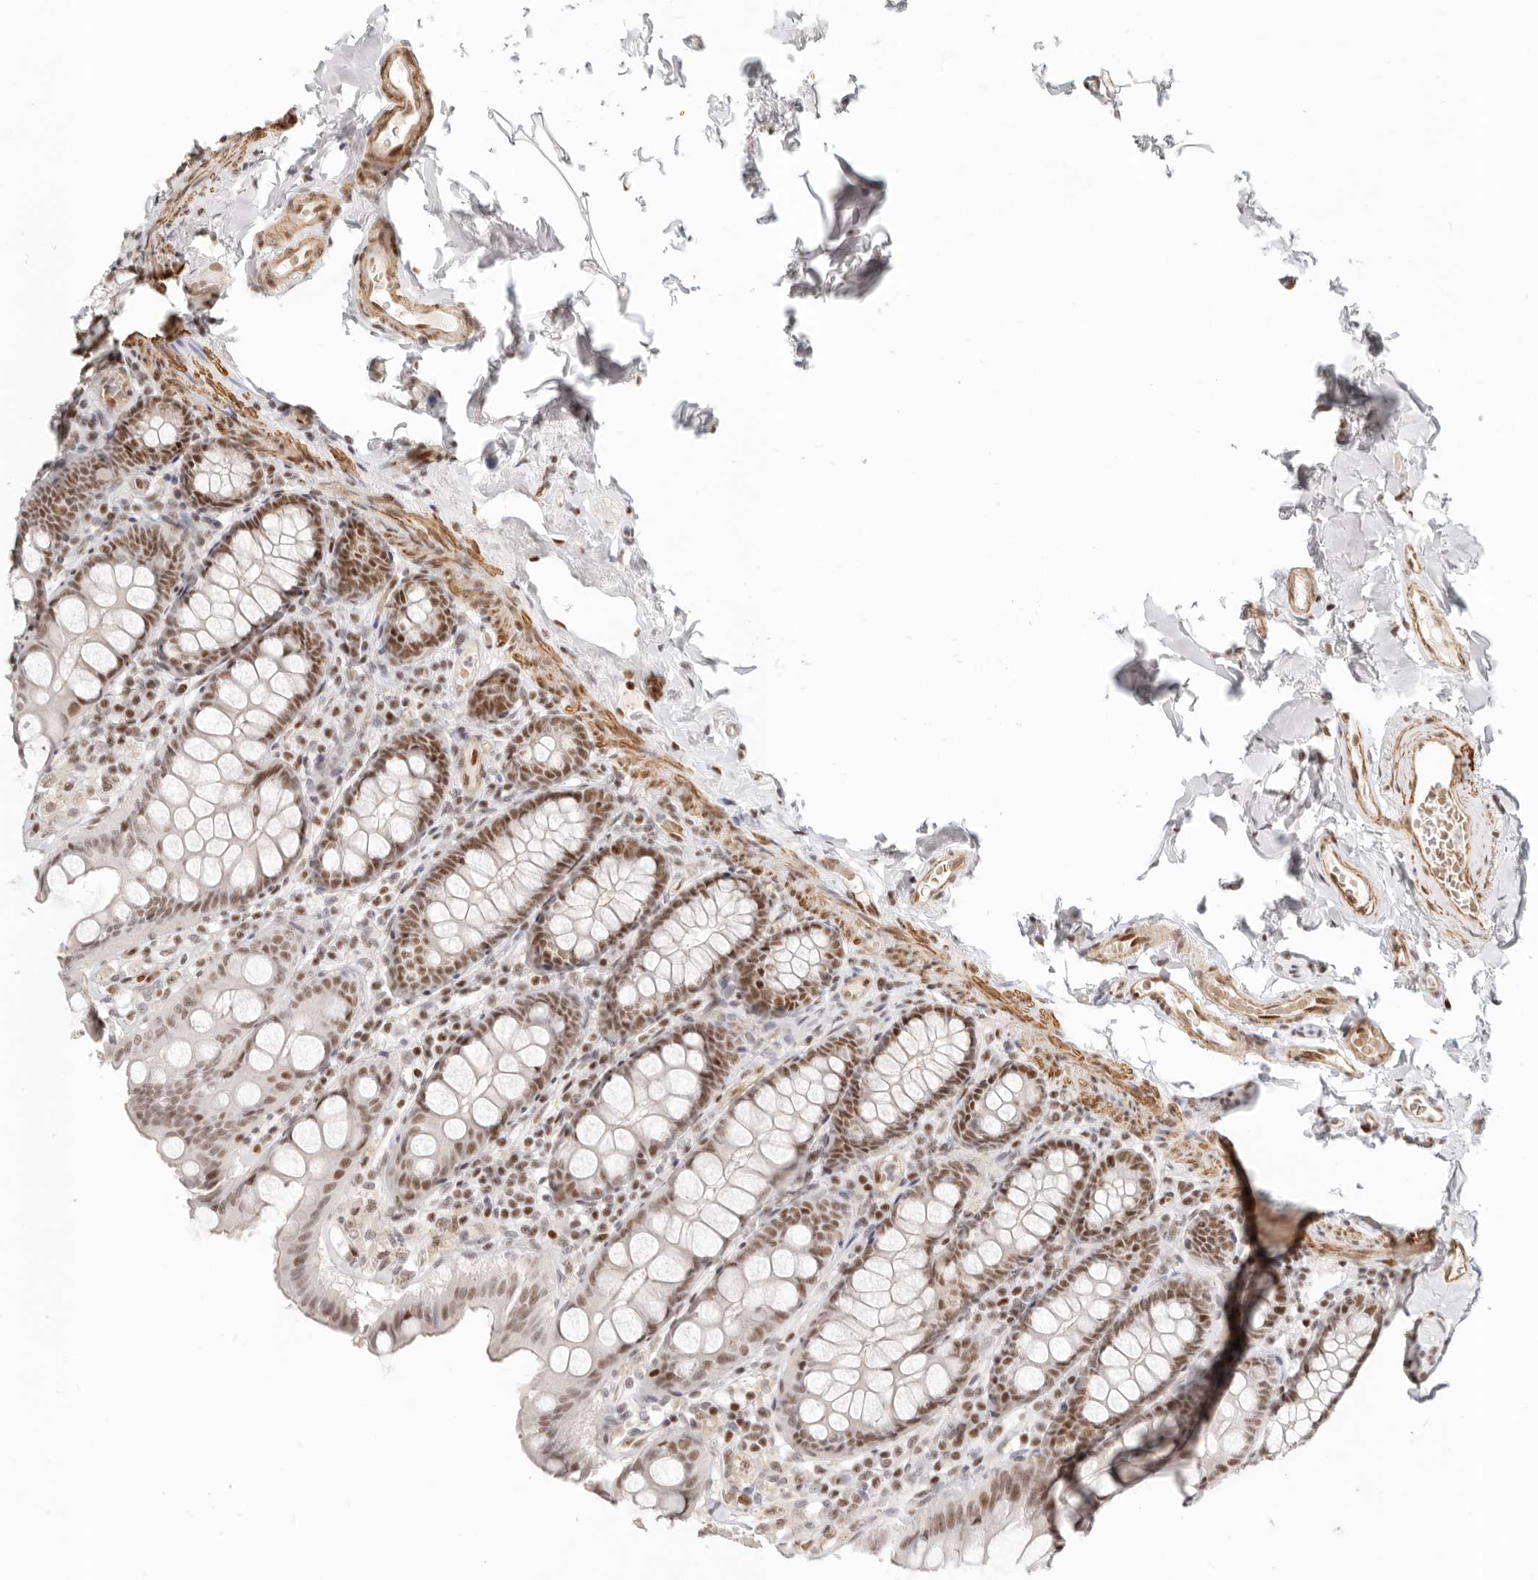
{"staining": {"intensity": "moderate", "quantity": ">75%", "location": "nuclear"}, "tissue": "colon", "cell_type": "Endothelial cells", "image_type": "normal", "snomed": [{"axis": "morphology", "description": "Normal tissue, NOS"}, {"axis": "topography", "description": "Colon"}, {"axis": "topography", "description": "Peripheral nerve tissue"}], "caption": "Benign colon displays moderate nuclear staining in approximately >75% of endothelial cells.", "gene": "GABPA", "patient": {"sex": "female", "age": 61}}